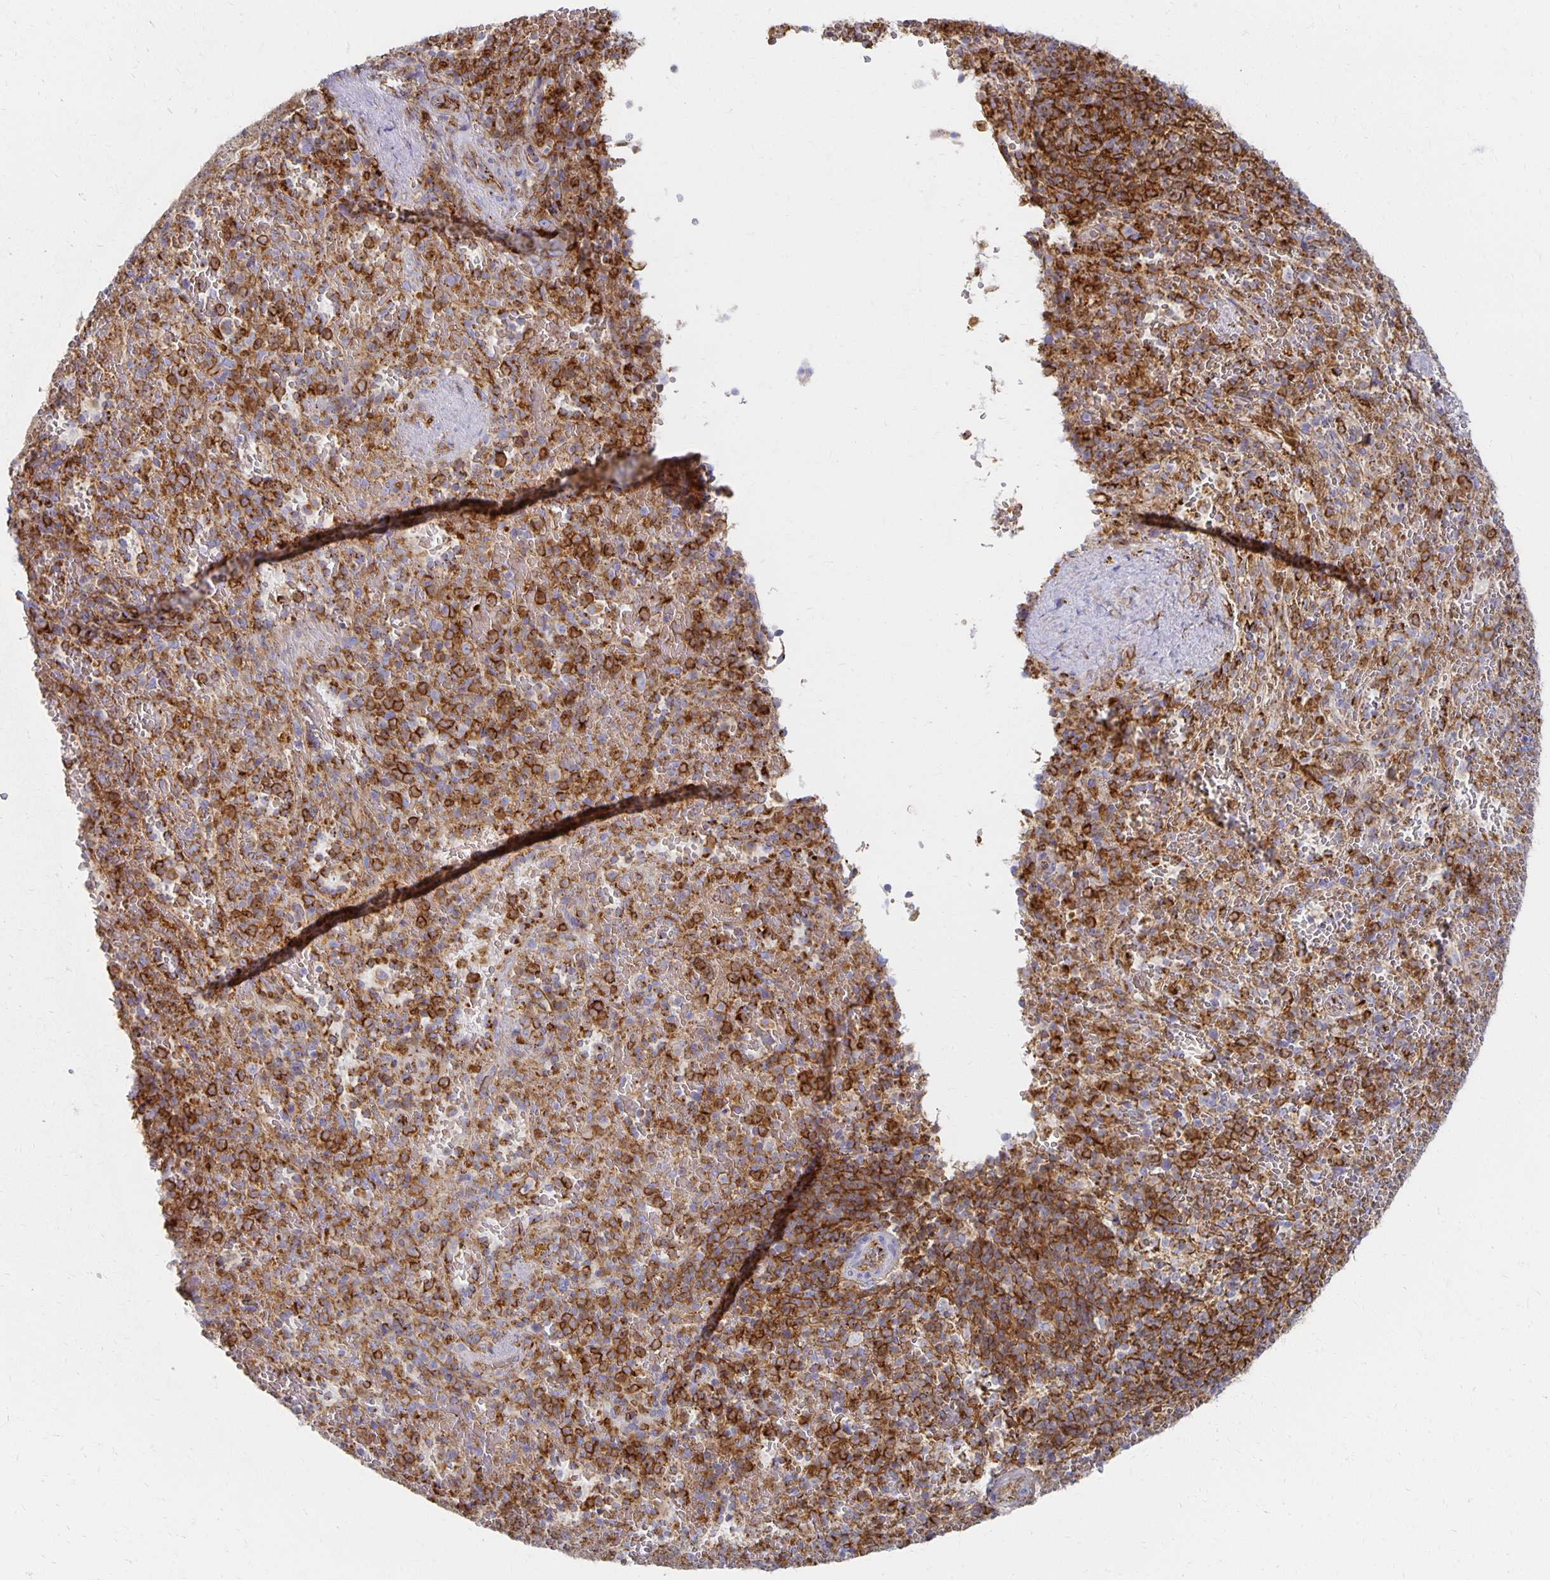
{"staining": {"intensity": "strong", "quantity": "25%-75%", "location": "cytoplasmic/membranous"}, "tissue": "spleen", "cell_type": "Cells in red pulp", "image_type": "normal", "snomed": [{"axis": "morphology", "description": "Normal tissue, NOS"}, {"axis": "topography", "description": "Spleen"}], "caption": "The image demonstrates staining of normal spleen, revealing strong cytoplasmic/membranous protein staining (brown color) within cells in red pulp.", "gene": "TAAR1", "patient": {"sex": "female", "age": 50}}